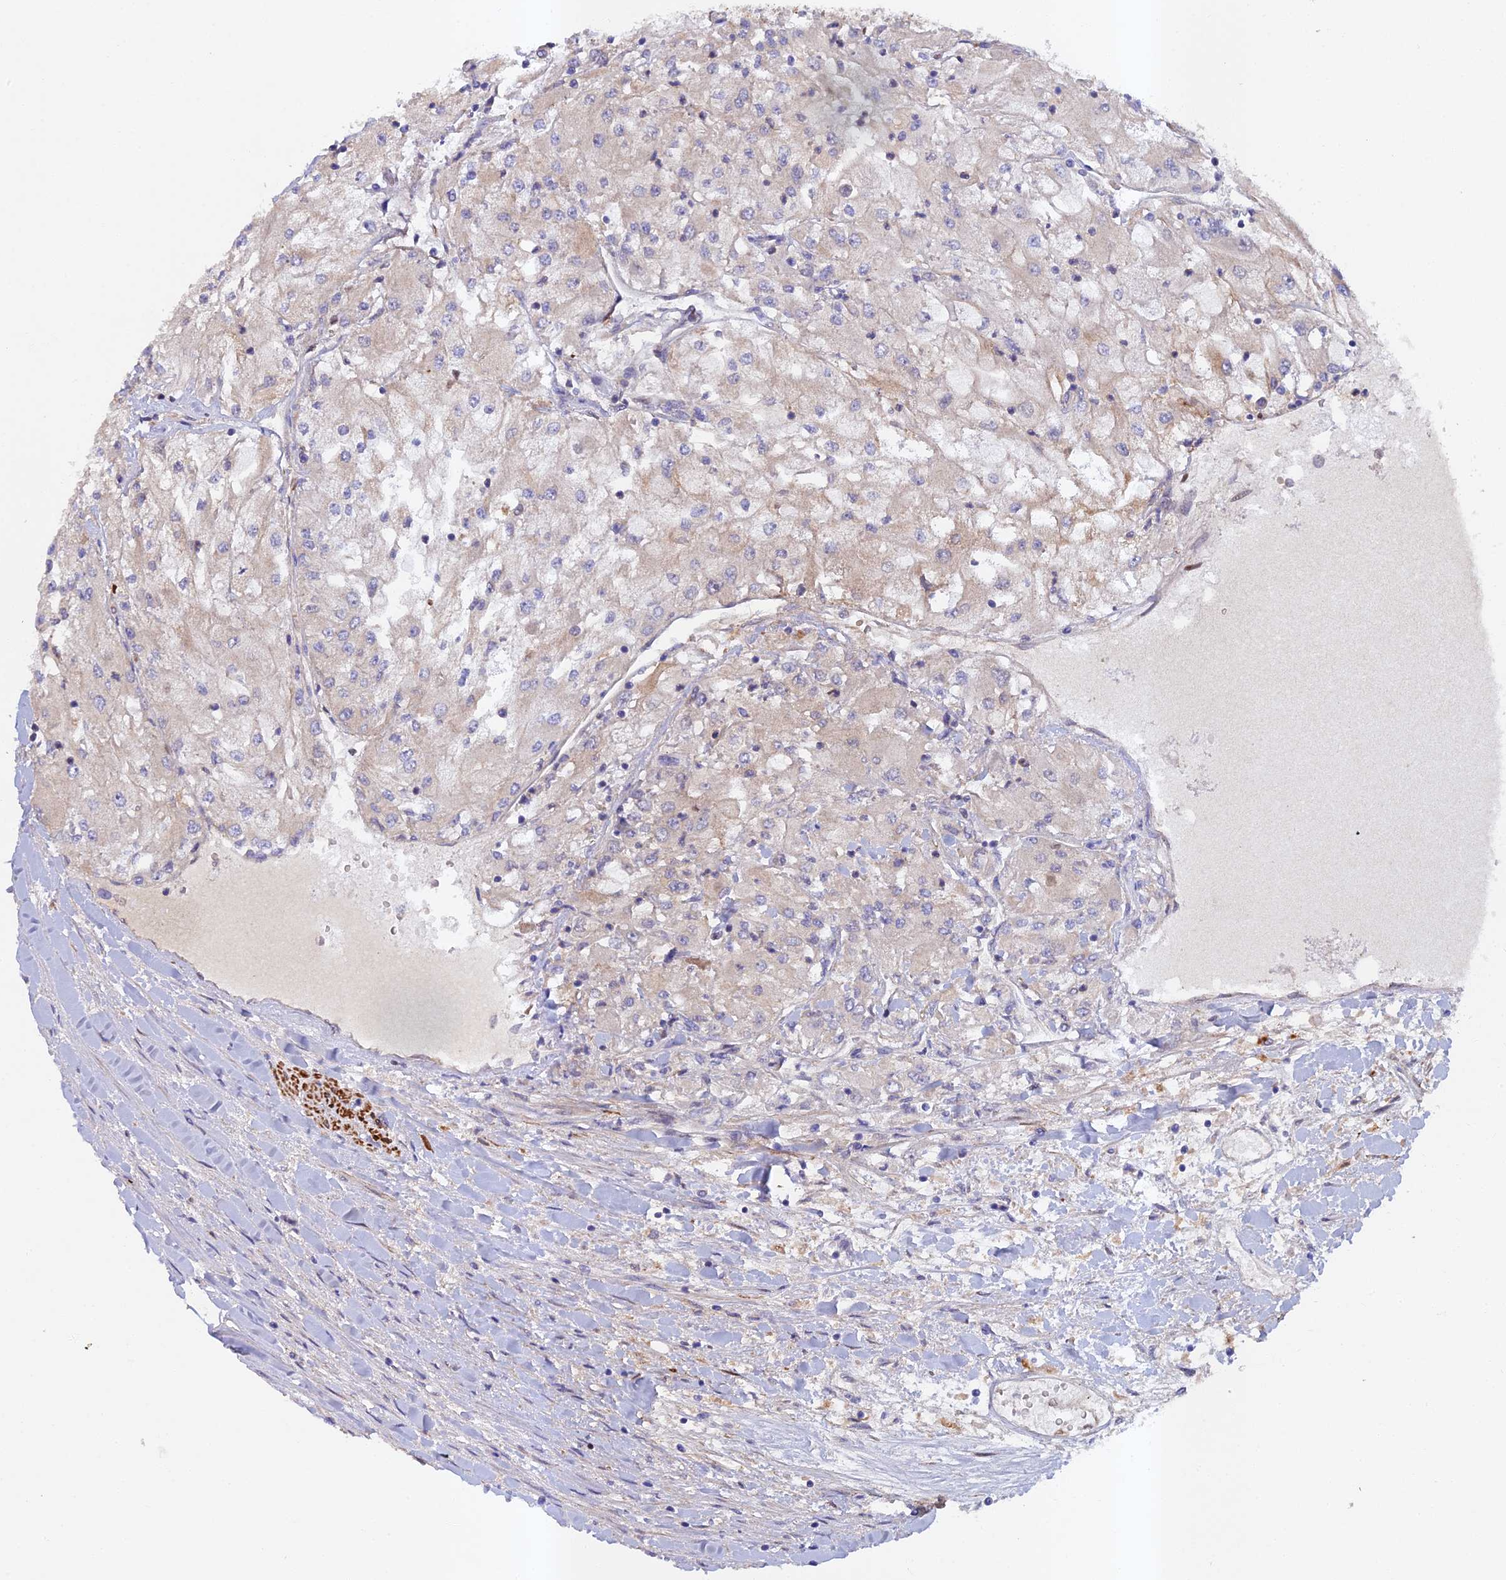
{"staining": {"intensity": "negative", "quantity": "none", "location": "none"}, "tissue": "renal cancer", "cell_type": "Tumor cells", "image_type": "cancer", "snomed": [{"axis": "morphology", "description": "Adenocarcinoma, NOS"}, {"axis": "topography", "description": "Kidney"}], "caption": "This is an immunohistochemistry micrograph of renal adenocarcinoma. There is no expression in tumor cells.", "gene": "RALGAPA2", "patient": {"sex": "male", "age": 80}}